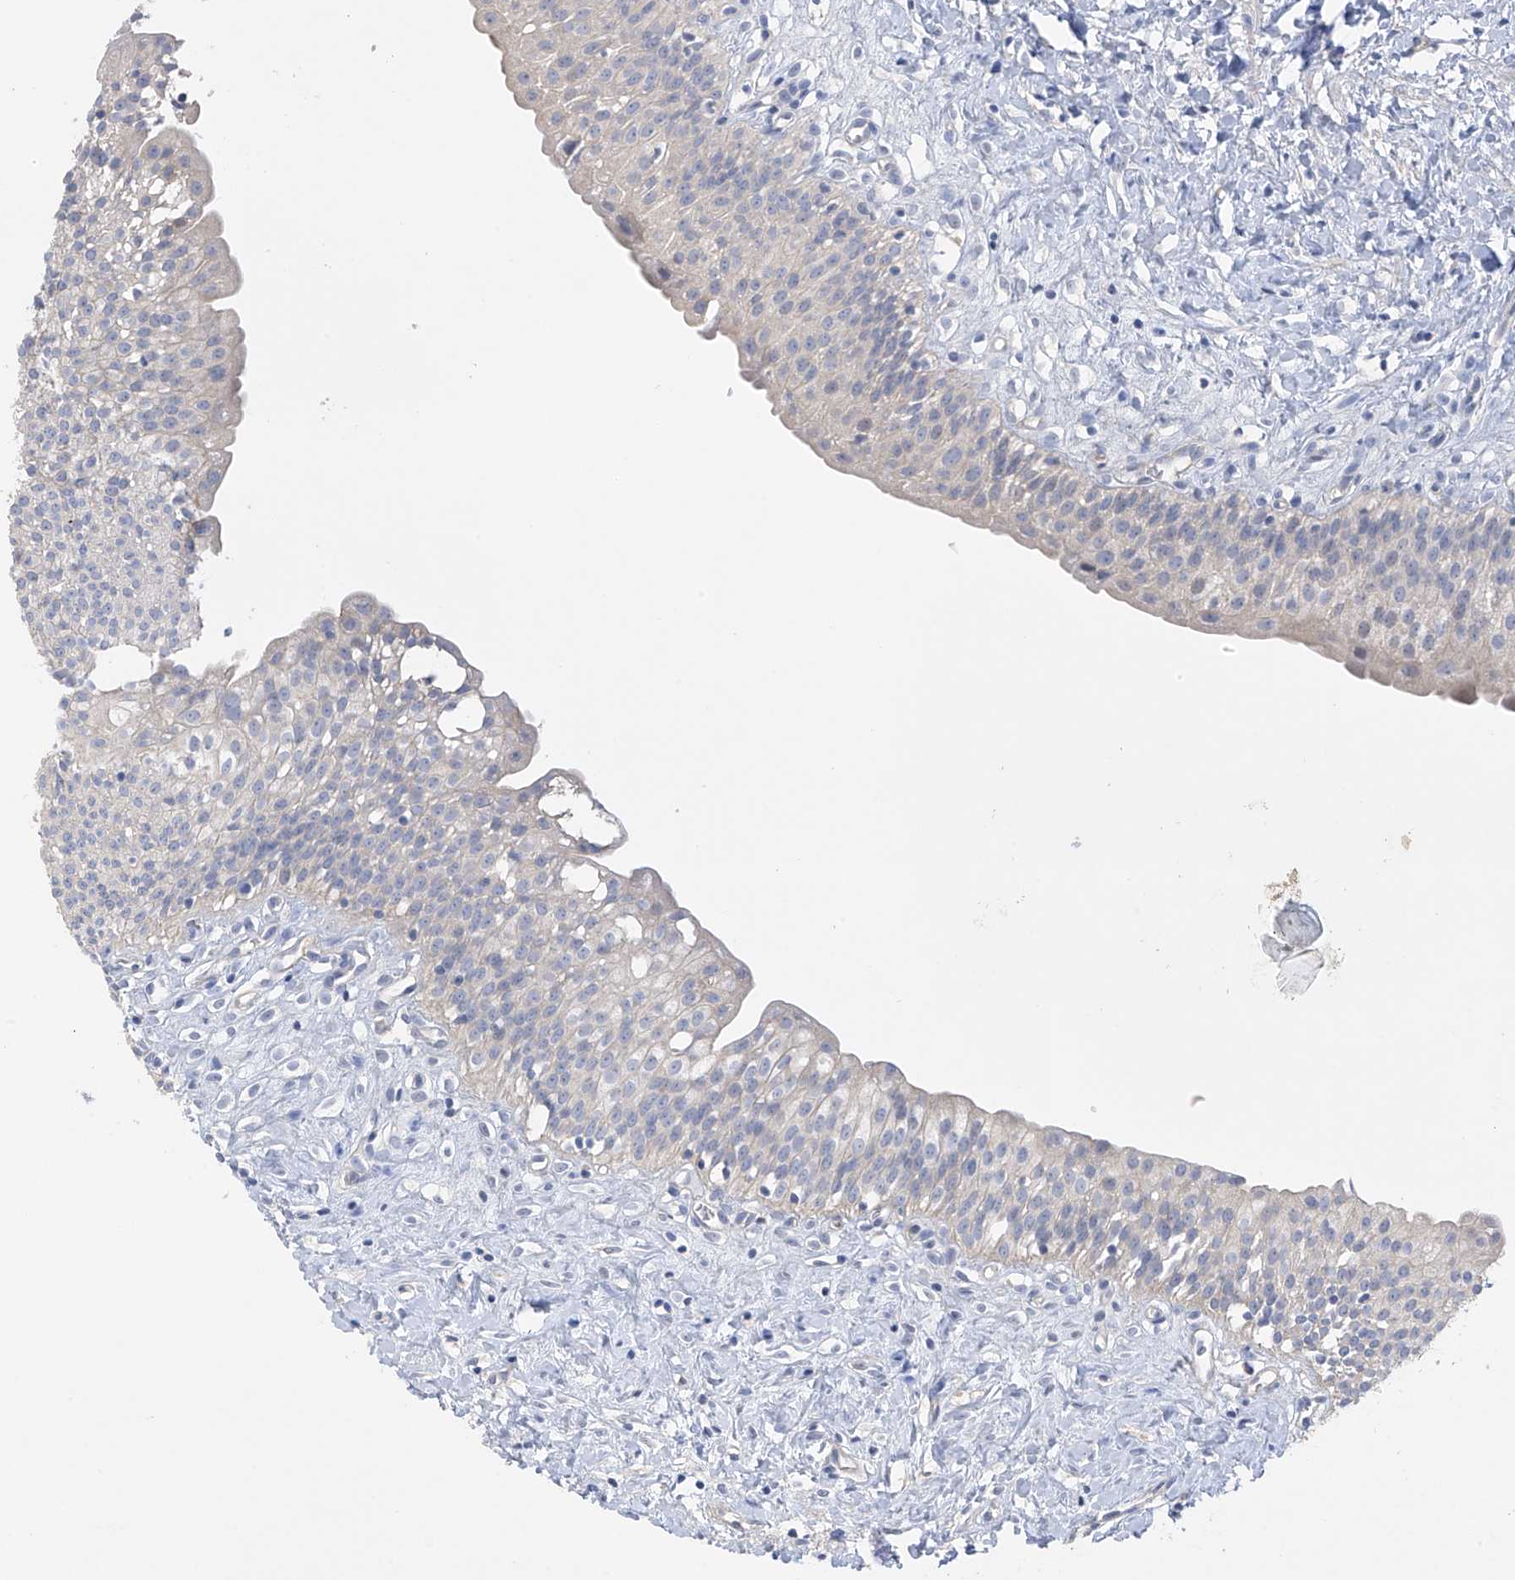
{"staining": {"intensity": "negative", "quantity": "none", "location": "none"}, "tissue": "urinary bladder", "cell_type": "Urothelial cells", "image_type": "normal", "snomed": [{"axis": "morphology", "description": "Normal tissue, NOS"}, {"axis": "topography", "description": "Urinary bladder"}], "caption": "Immunohistochemical staining of benign urinary bladder reveals no significant positivity in urothelial cells. Nuclei are stained in blue.", "gene": "PRSS12", "patient": {"sex": "male", "age": 51}}